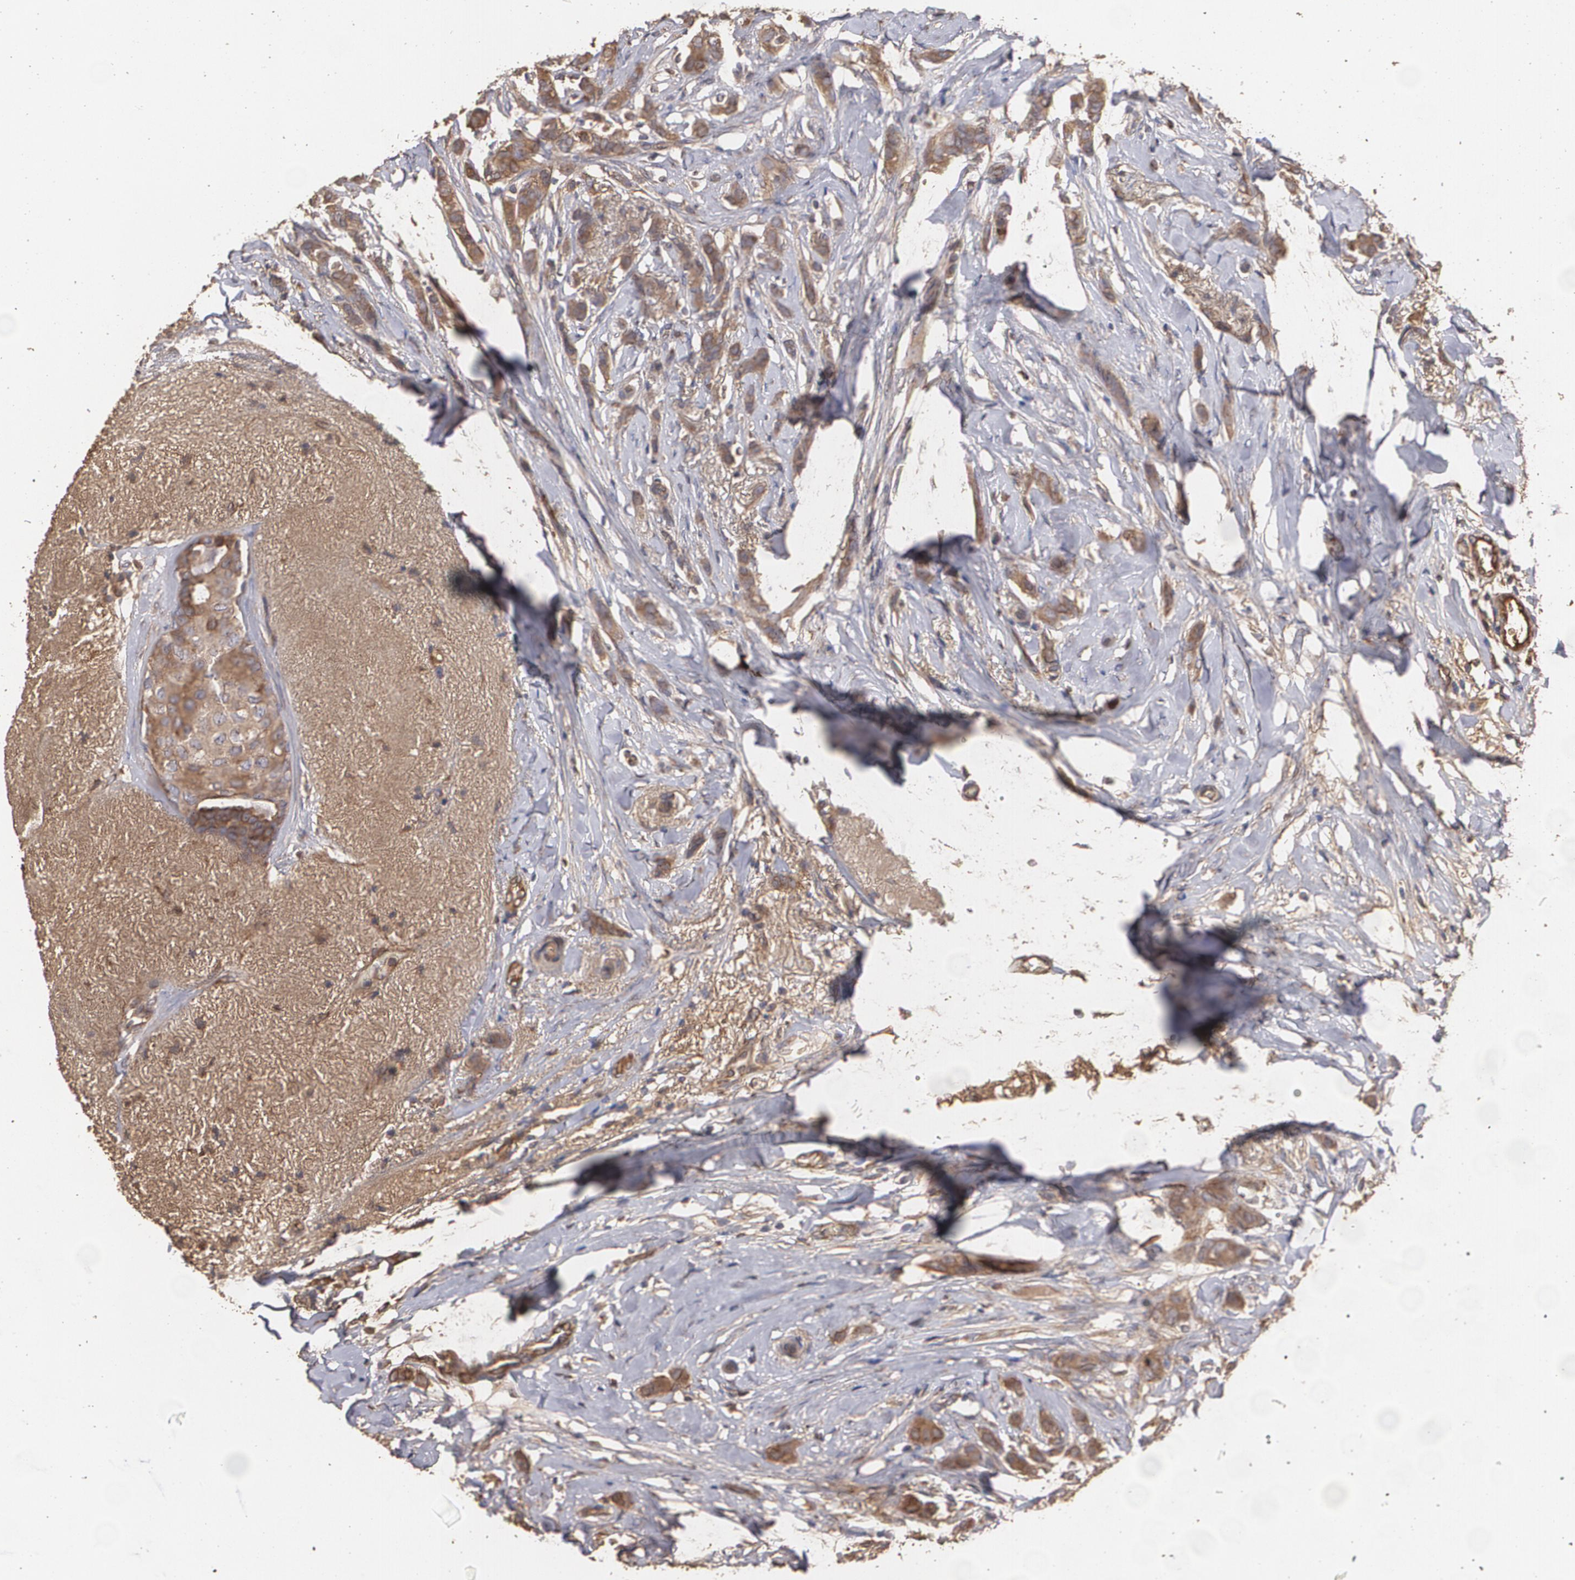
{"staining": {"intensity": "moderate", "quantity": ">75%", "location": "cytoplasmic/membranous"}, "tissue": "breast cancer", "cell_type": "Tumor cells", "image_type": "cancer", "snomed": [{"axis": "morphology", "description": "Lobular carcinoma"}, {"axis": "topography", "description": "Breast"}], "caption": "An image showing moderate cytoplasmic/membranous positivity in about >75% of tumor cells in lobular carcinoma (breast), as visualized by brown immunohistochemical staining.", "gene": "PON1", "patient": {"sex": "female", "age": 55}}